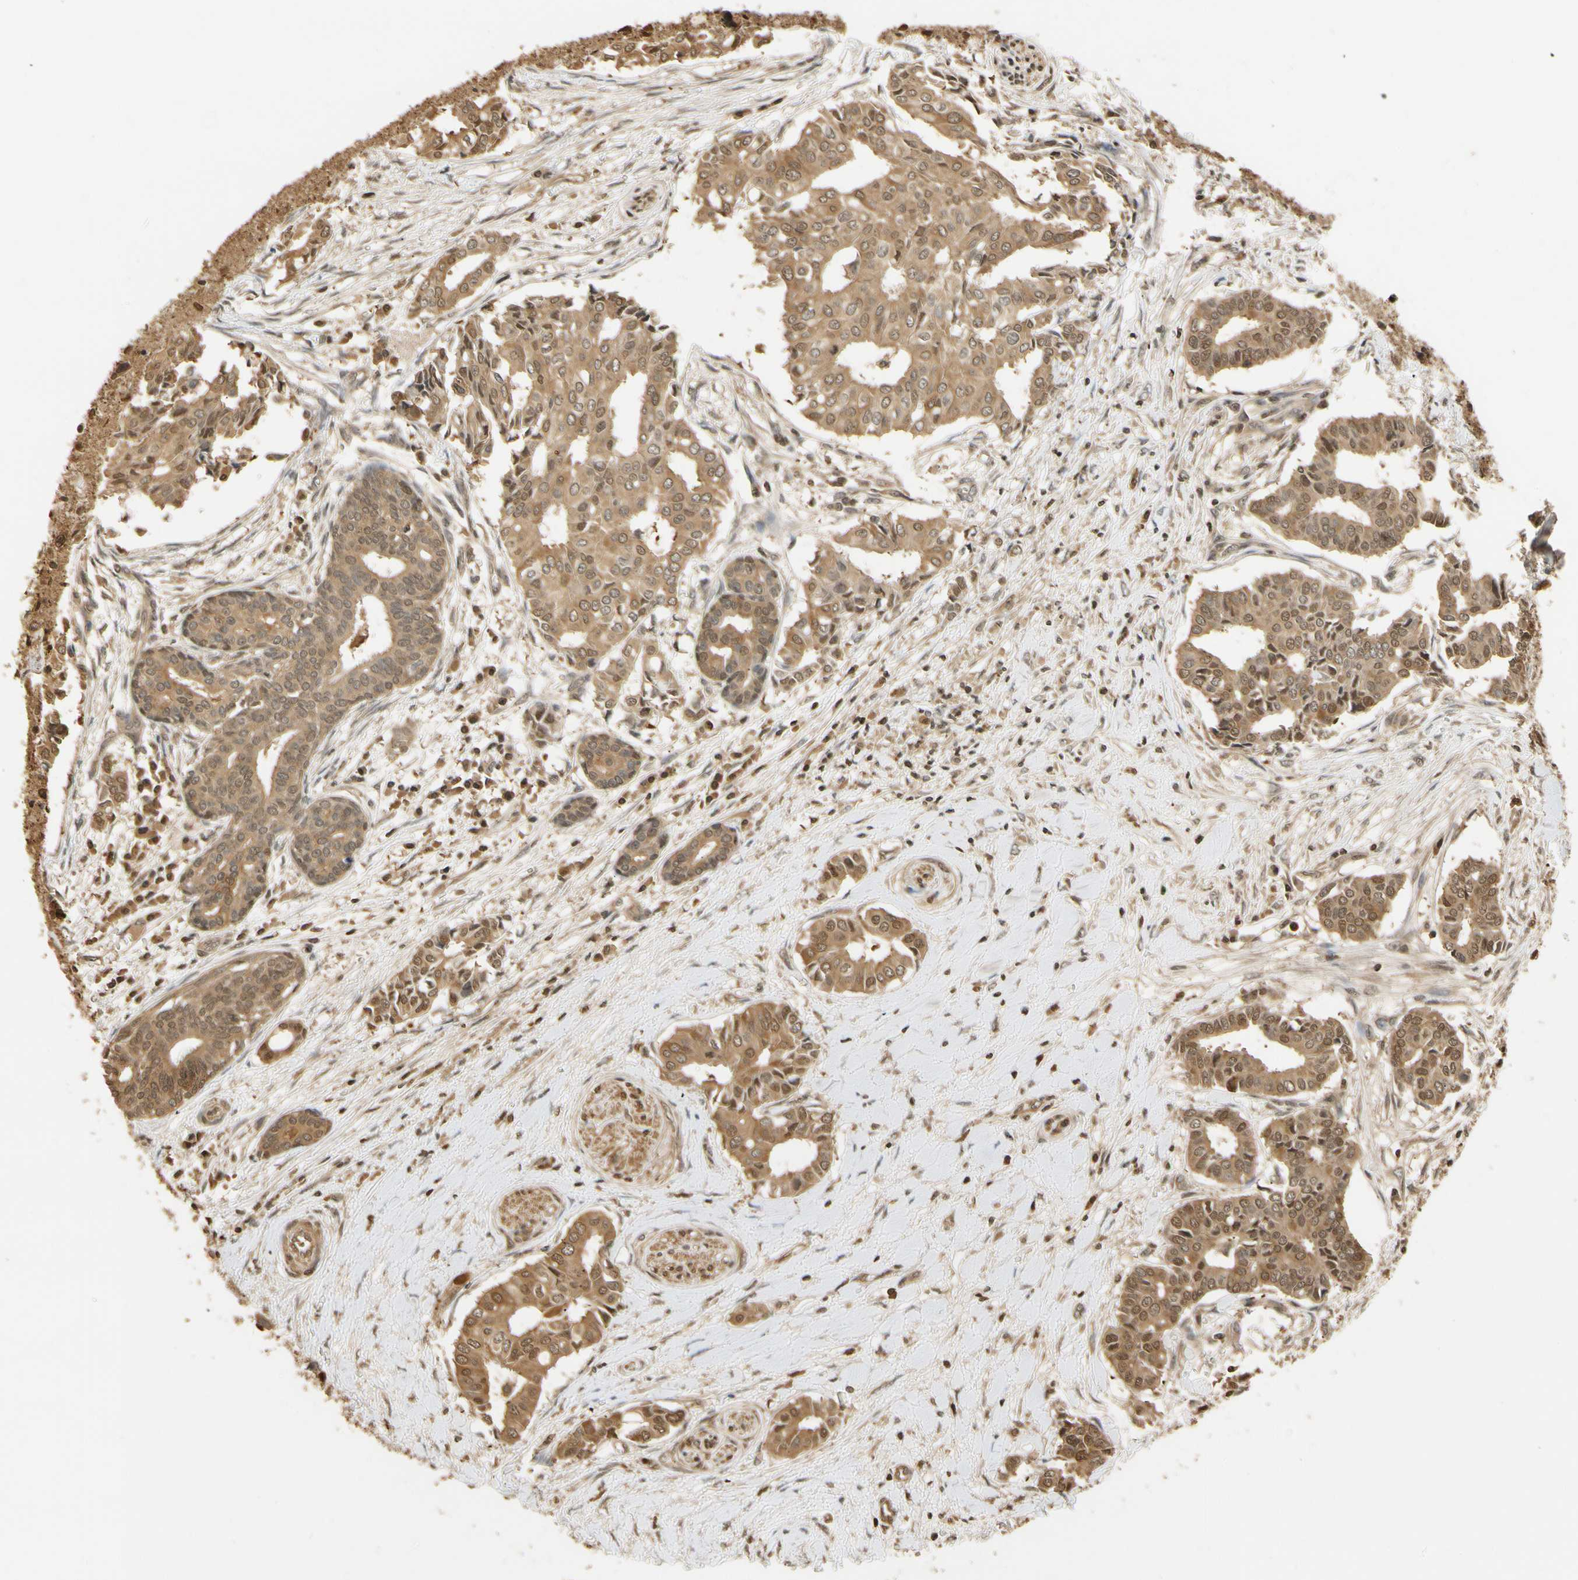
{"staining": {"intensity": "moderate", "quantity": ">75%", "location": "cytoplasmic/membranous,nuclear"}, "tissue": "head and neck cancer", "cell_type": "Tumor cells", "image_type": "cancer", "snomed": [{"axis": "morphology", "description": "Adenocarcinoma, NOS"}, {"axis": "topography", "description": "Salivary gland"}, {"axis": "topography", "description": "Head-Neck"}], "caption": "Immunohistochemical staining of head and neck adenocarcinoma reveals moderate cytoplasmic/membranous and nuclear protein staining in approximately >75% of tumor cells.", "gene": "SOD1", "patient": {"sex": "female", "age": 59}}